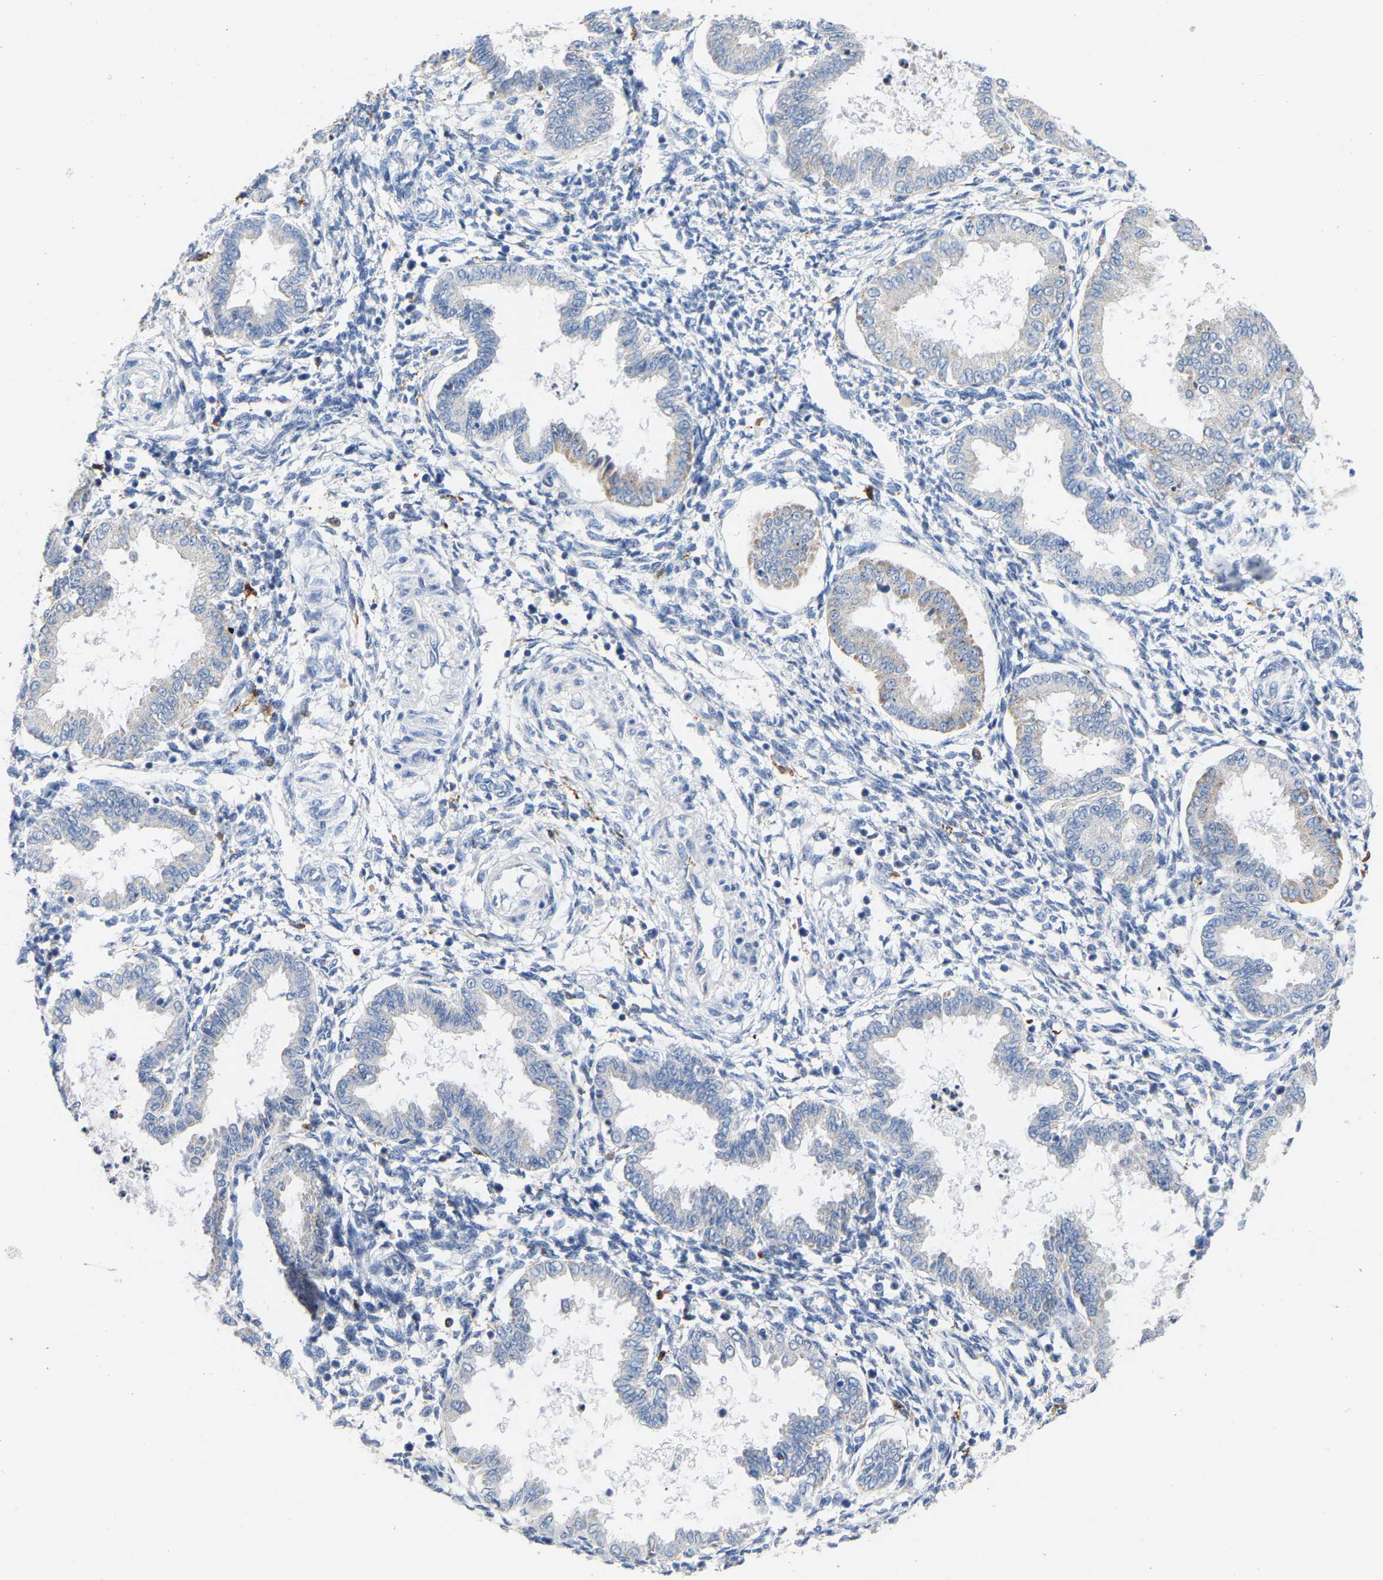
{"staining": {"intensity": "negative", "quantity": "none", "location": "none"}, "tissue": "endometrium", "cell_type": "Cells in endometrial stroma", "image_type": "normal", "snomed": [{"axis": "morphology", "description": "Normal tissue, NOS"}, {"axis": "topography", "description": "Endometrium"}], "caption": "Endometrium was stained to show a protein in brown. There is no significant staining in cells in endometrial stroma. (IHC, brightfield microscopy, high magnification).", "gene": "ULBP2", "patient": {"sex": "female", "age": 33}}